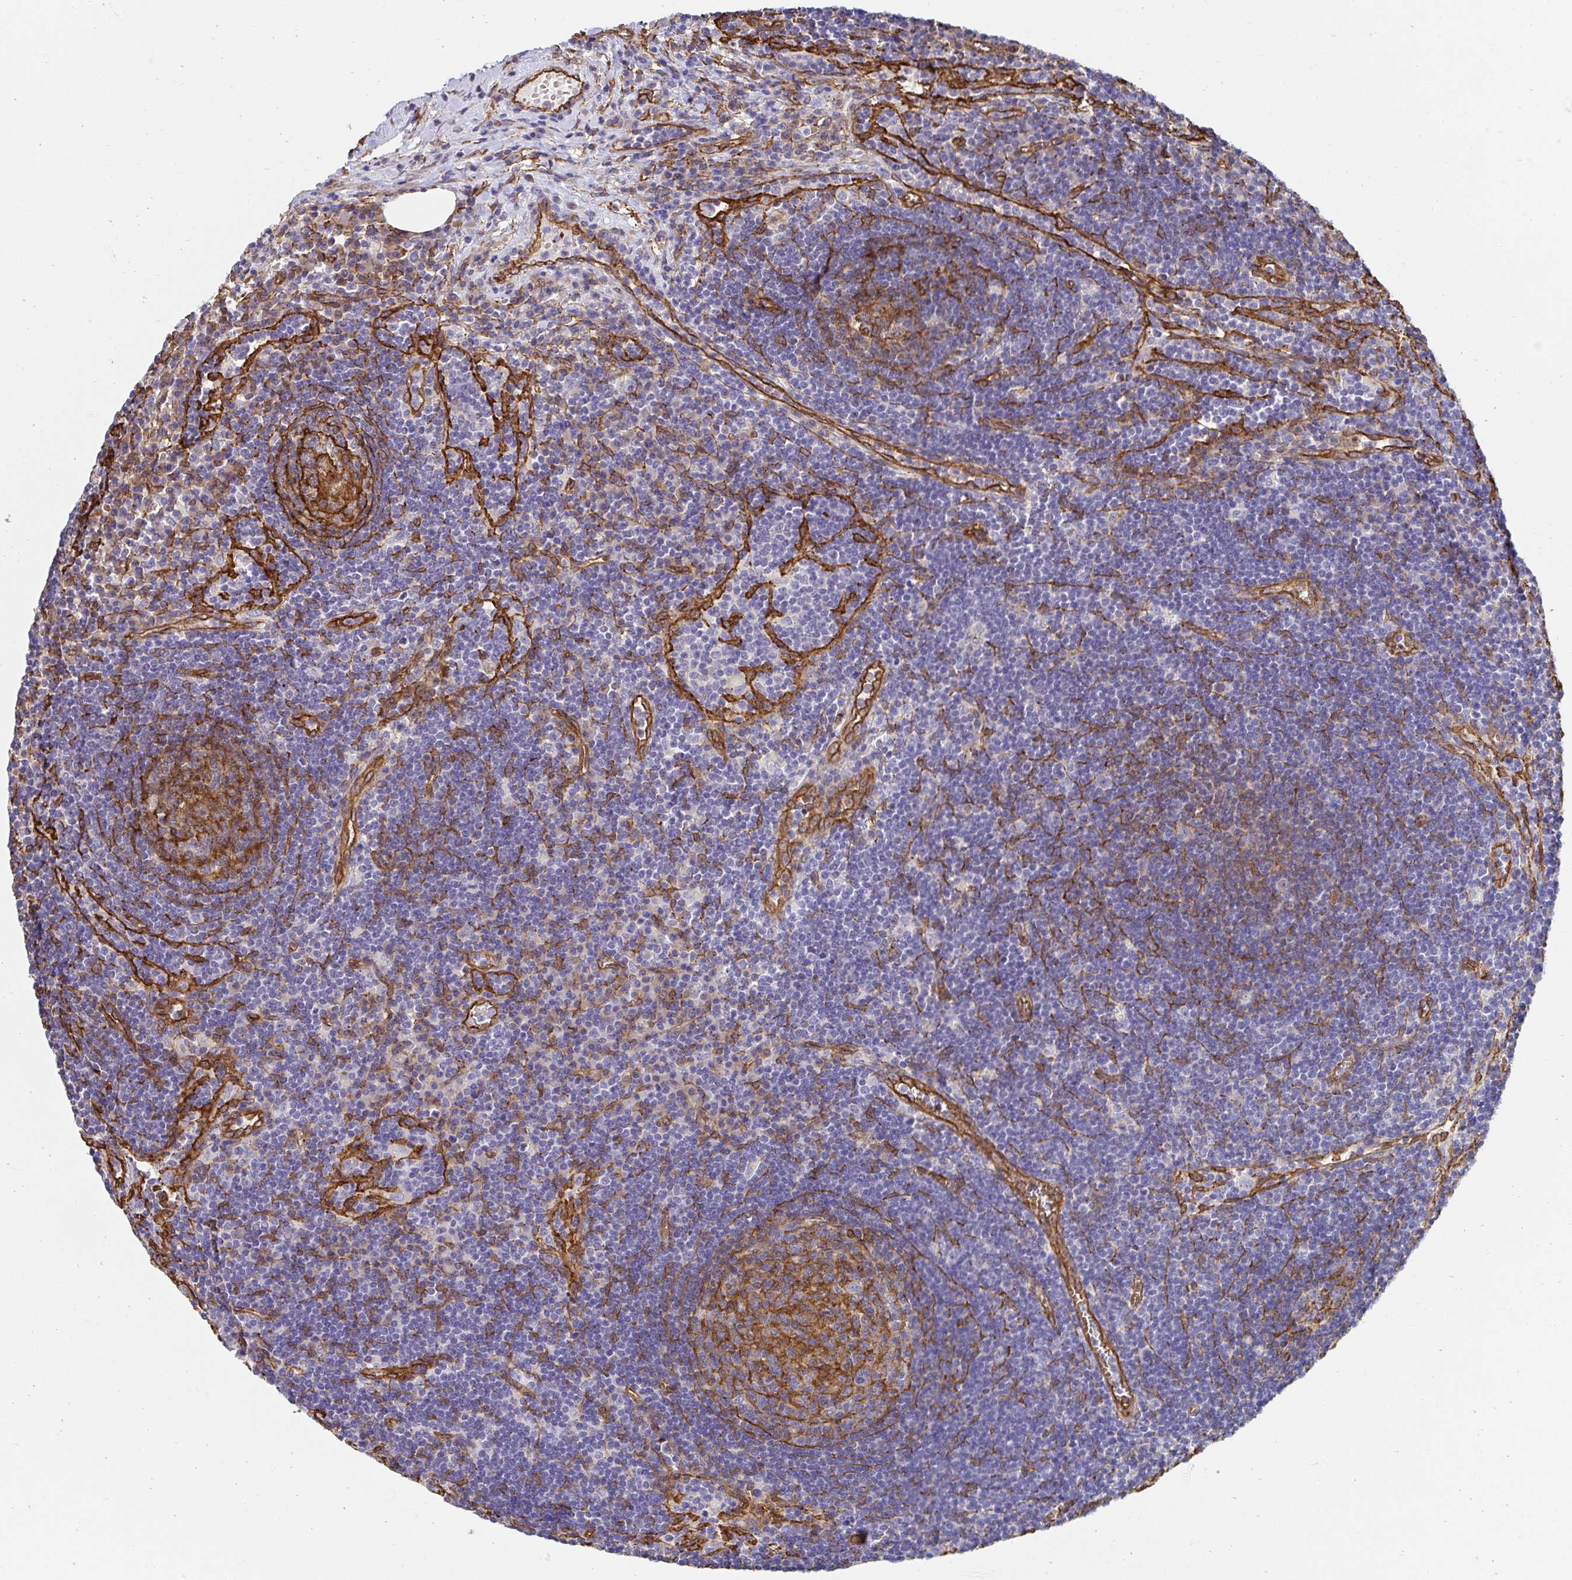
{"staining": {"intensity": "moderate", "quantity": ">75%", "location": "cytoplasmic/membranous"}, "tissue": "lymph node", "cell_type": "Germinal center cells", "image_type": "normal", "snomed": [{"axis": "morphology", "description": "Normal tissue, NOS"}, {"axis": "topography", "description": "Lymph node"}], "caption": "A brown stain highlights moderate cytoplasmic/membranous positivity of a protein in germinal center cells of normal lymph node.", "gene": "CTTN", "patient": {"sex": "male", "age": 67}}